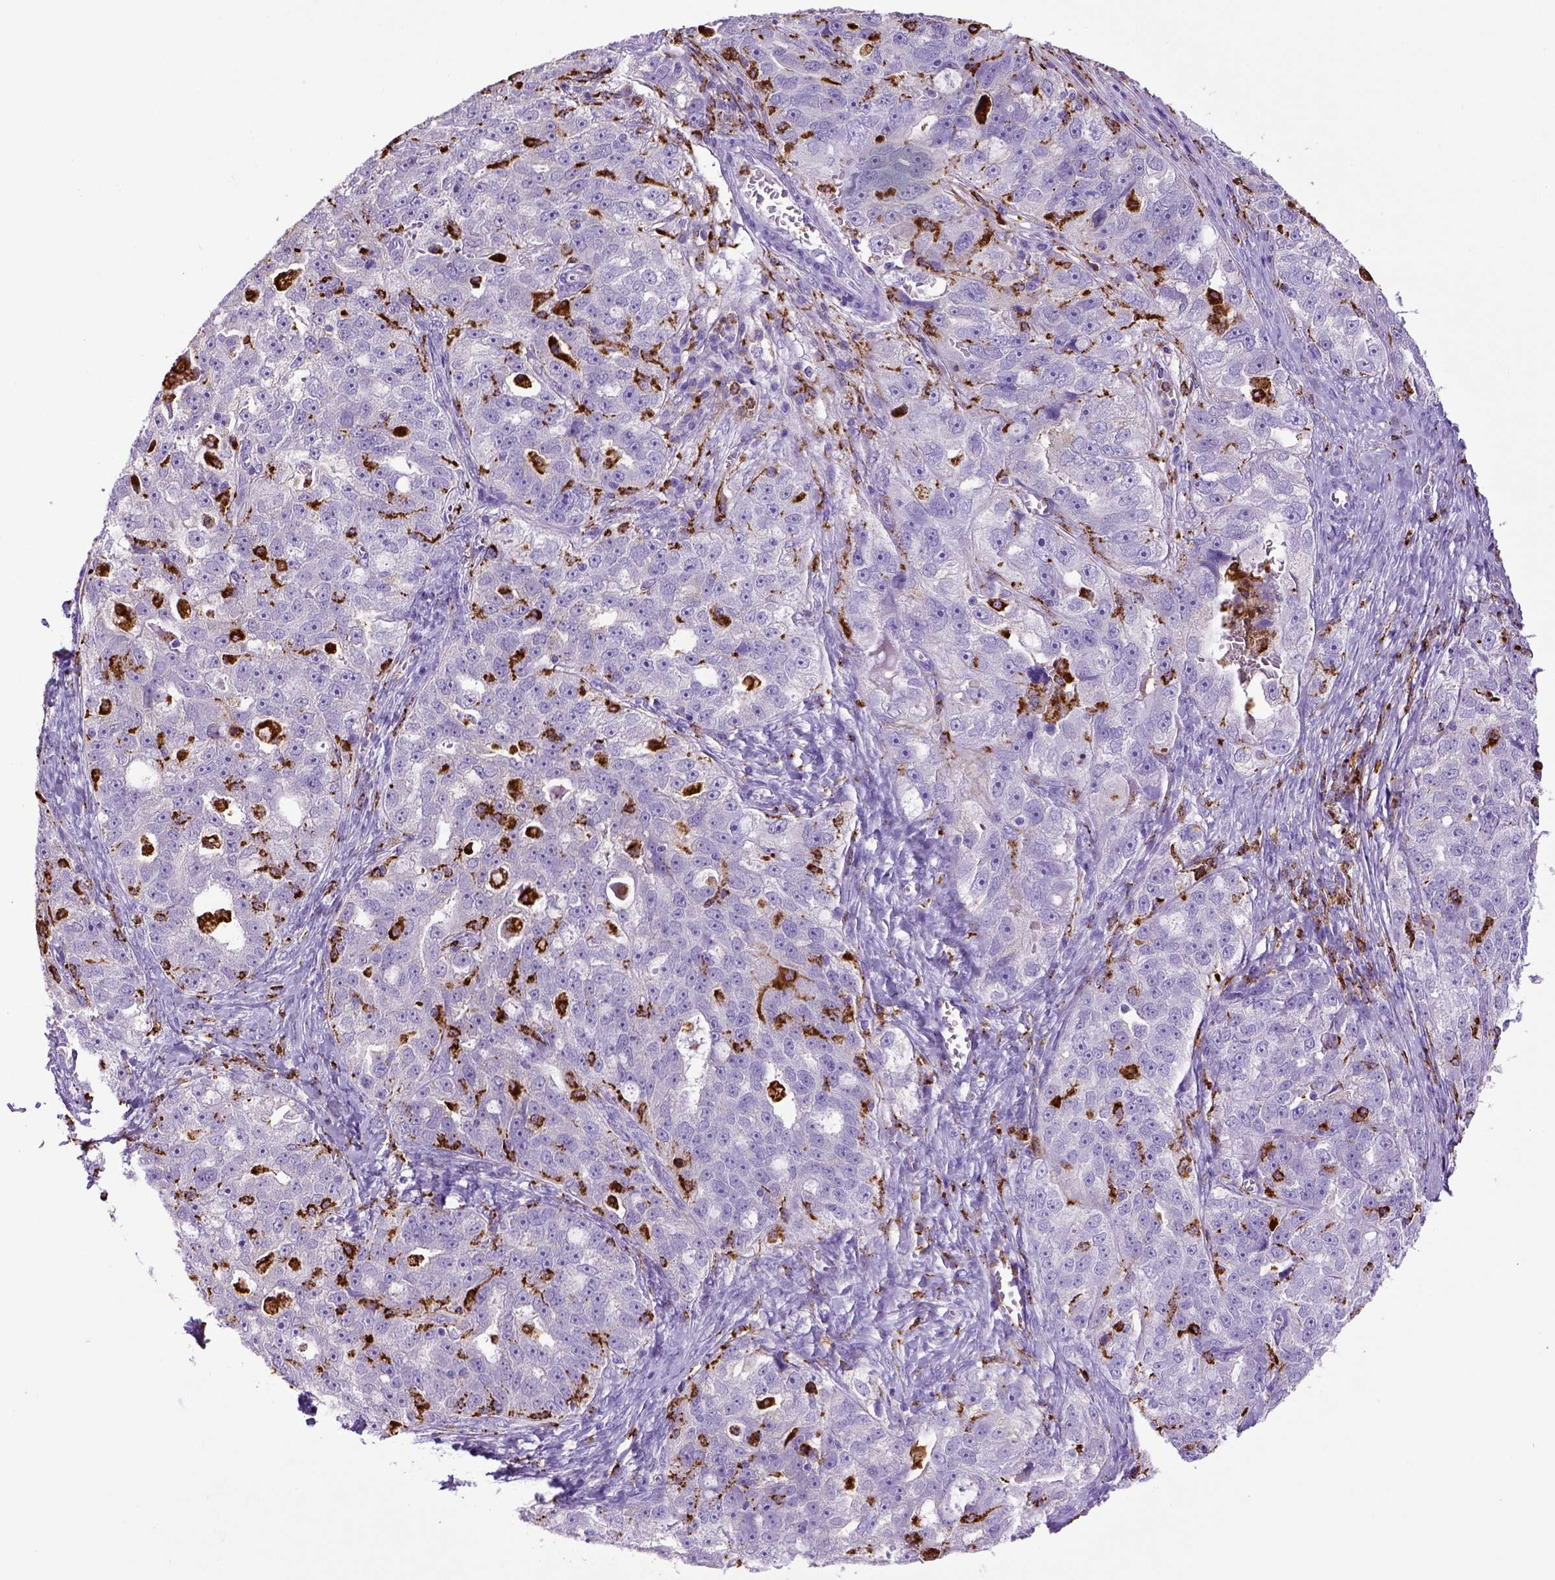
{"staining": {"intensity": "negative", "quantity": "none", "location": "none"}, "tissue": "ovarian cancer", "cell_type": "Tumor cells", "image_type": "cancer", "snomed": [{"axis": "morphology", "description": "Cystadenocarcinoma, serous, NOS"}, {"axis": "topography", "description": "Ovary"}], "caption": "This is a micrograph of immunohistochemistry staining of serous cystadenocarcinoma (ovarian), which shows no positivity in tumor cells.", "gene": "CD68", "patient": {"sex": "female", "age": 51}}